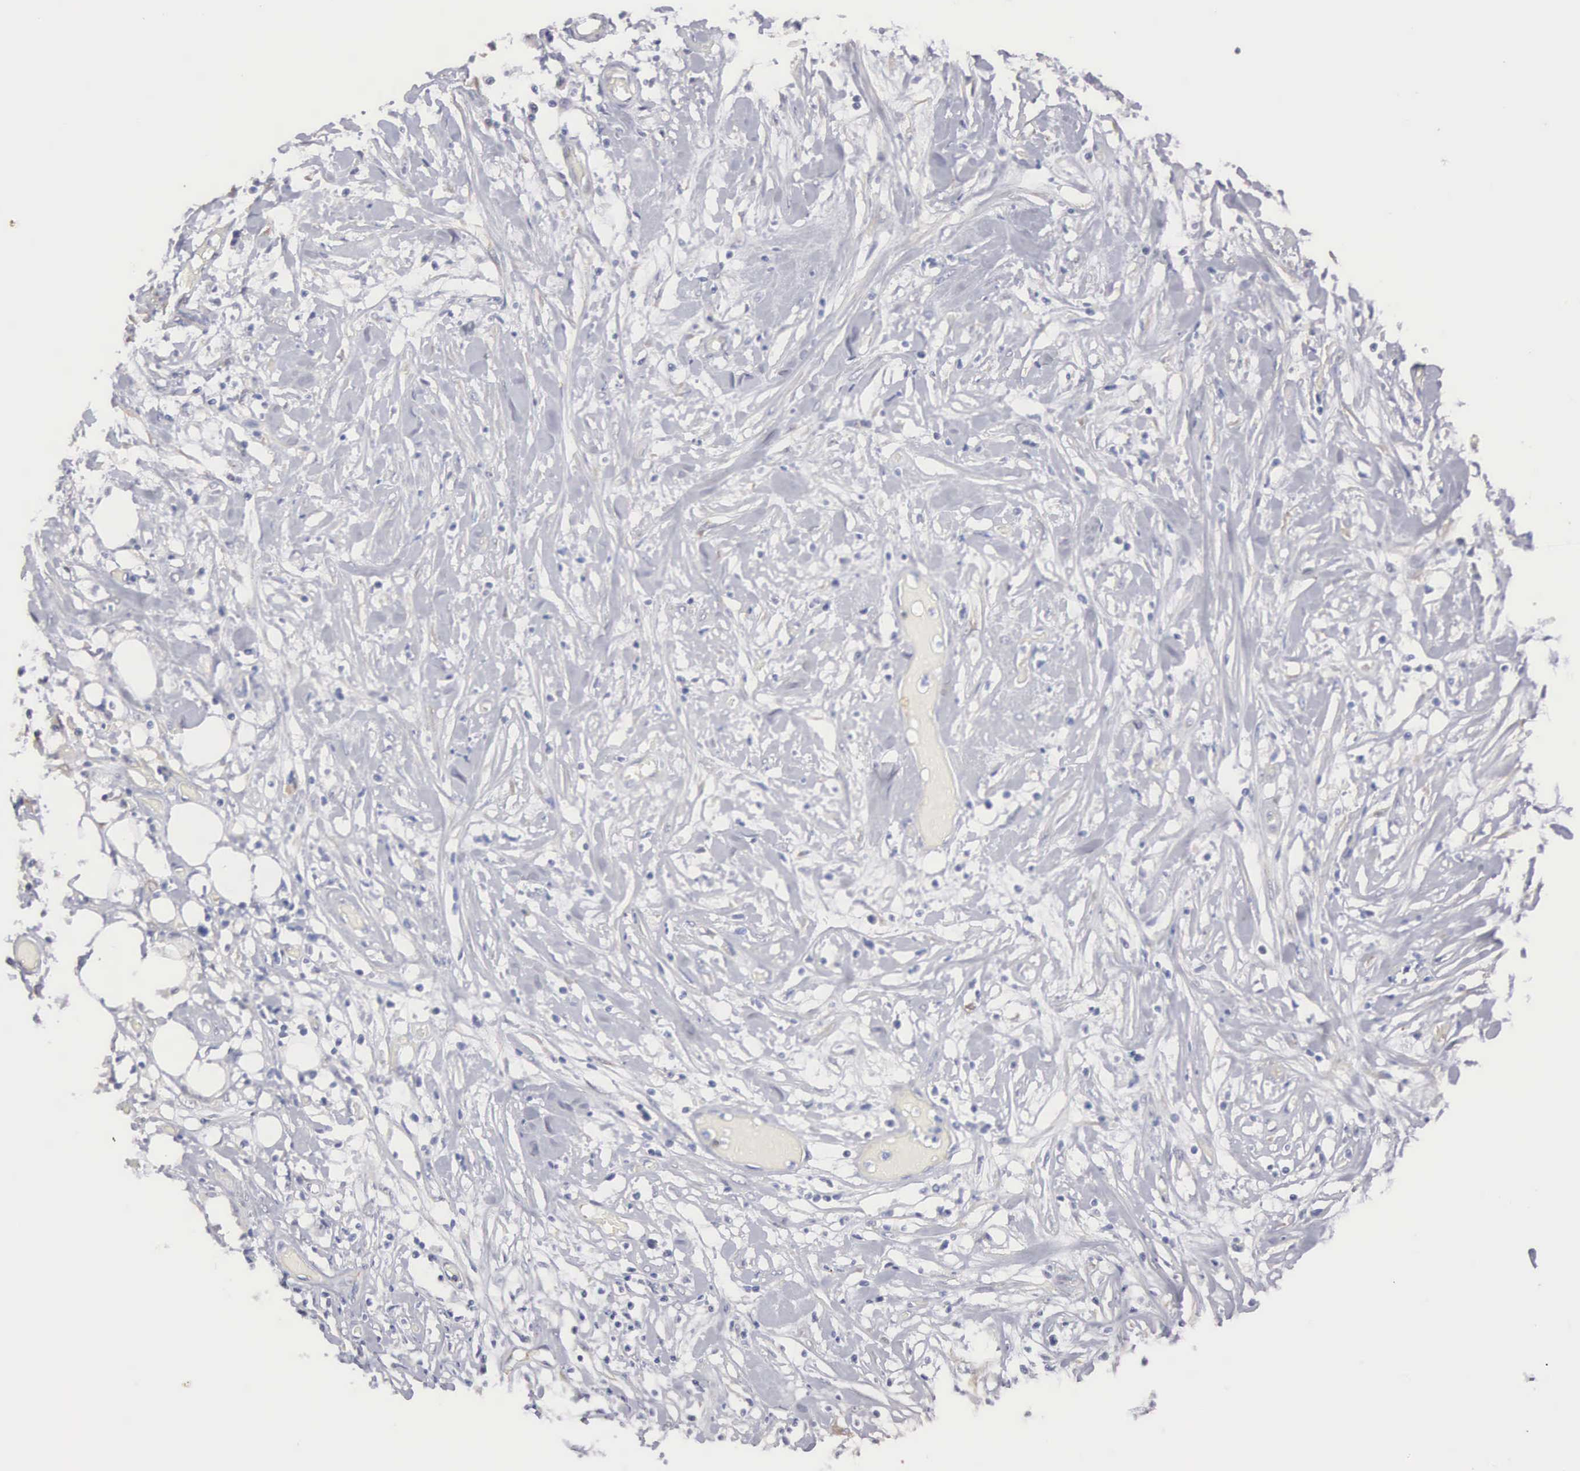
{"staining": {"intensity": "negative", "quantity": "none", "location": "none"}, "tissue": "lymphoma", "cell_type": "Tumor cells", "image_type": "cancer", "snomed": [{"axis": "morphology", "description": "Malignant lymphoma, non-Hodgkin's type, High grade"}, {"axis": "topography", "description": "Colon"}], "caption": "Human lymphoma stained for a protein using immunohistochemistry exhibits no staining in tumor cells.", "gene": "ELFN2", "patient": {"sex": "male", "age": 82}}